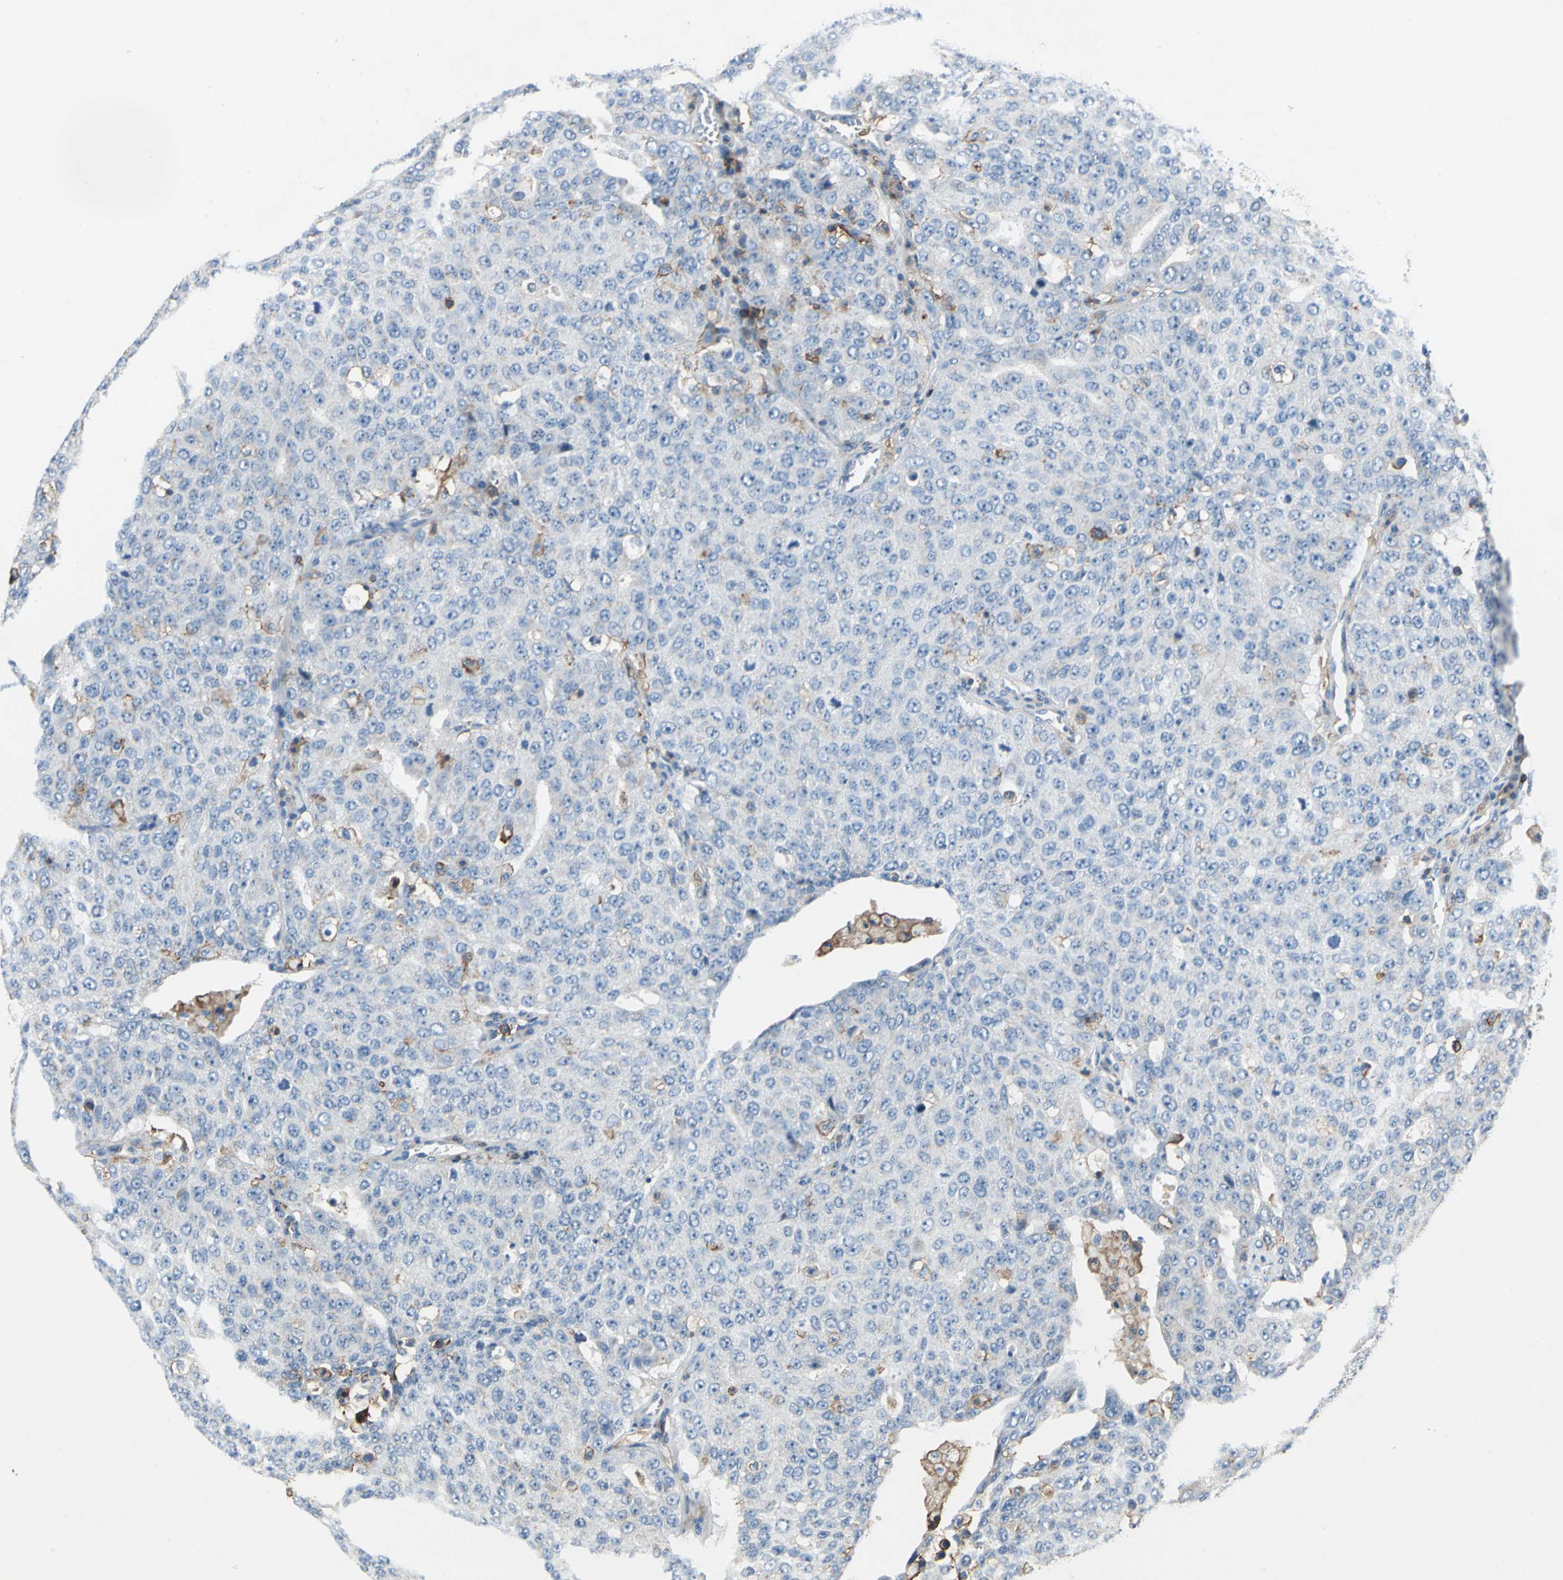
{"staining": {"intensity": "moderate", "quantity": "<25%", "location": "cytoplasmic/membranous"}, "tissue": "ovarian cancer", "cell_type": "Tumor cells", "image_type": "cancer", "snomed": [{"axis": "morphology", "description": "Carcinoma, endometroid"}, {"axis": "topography", "description": "Ovary"}], "caption": "This histopathology image exhibits immunohistochemistry staining of endometroid carcinoma (ovarian), with low moderate cytoplasmic/membranous positivity in about <25% of tumor cells.", "gene": "CD44", "patient": {"sex": "female", "age": 62}}